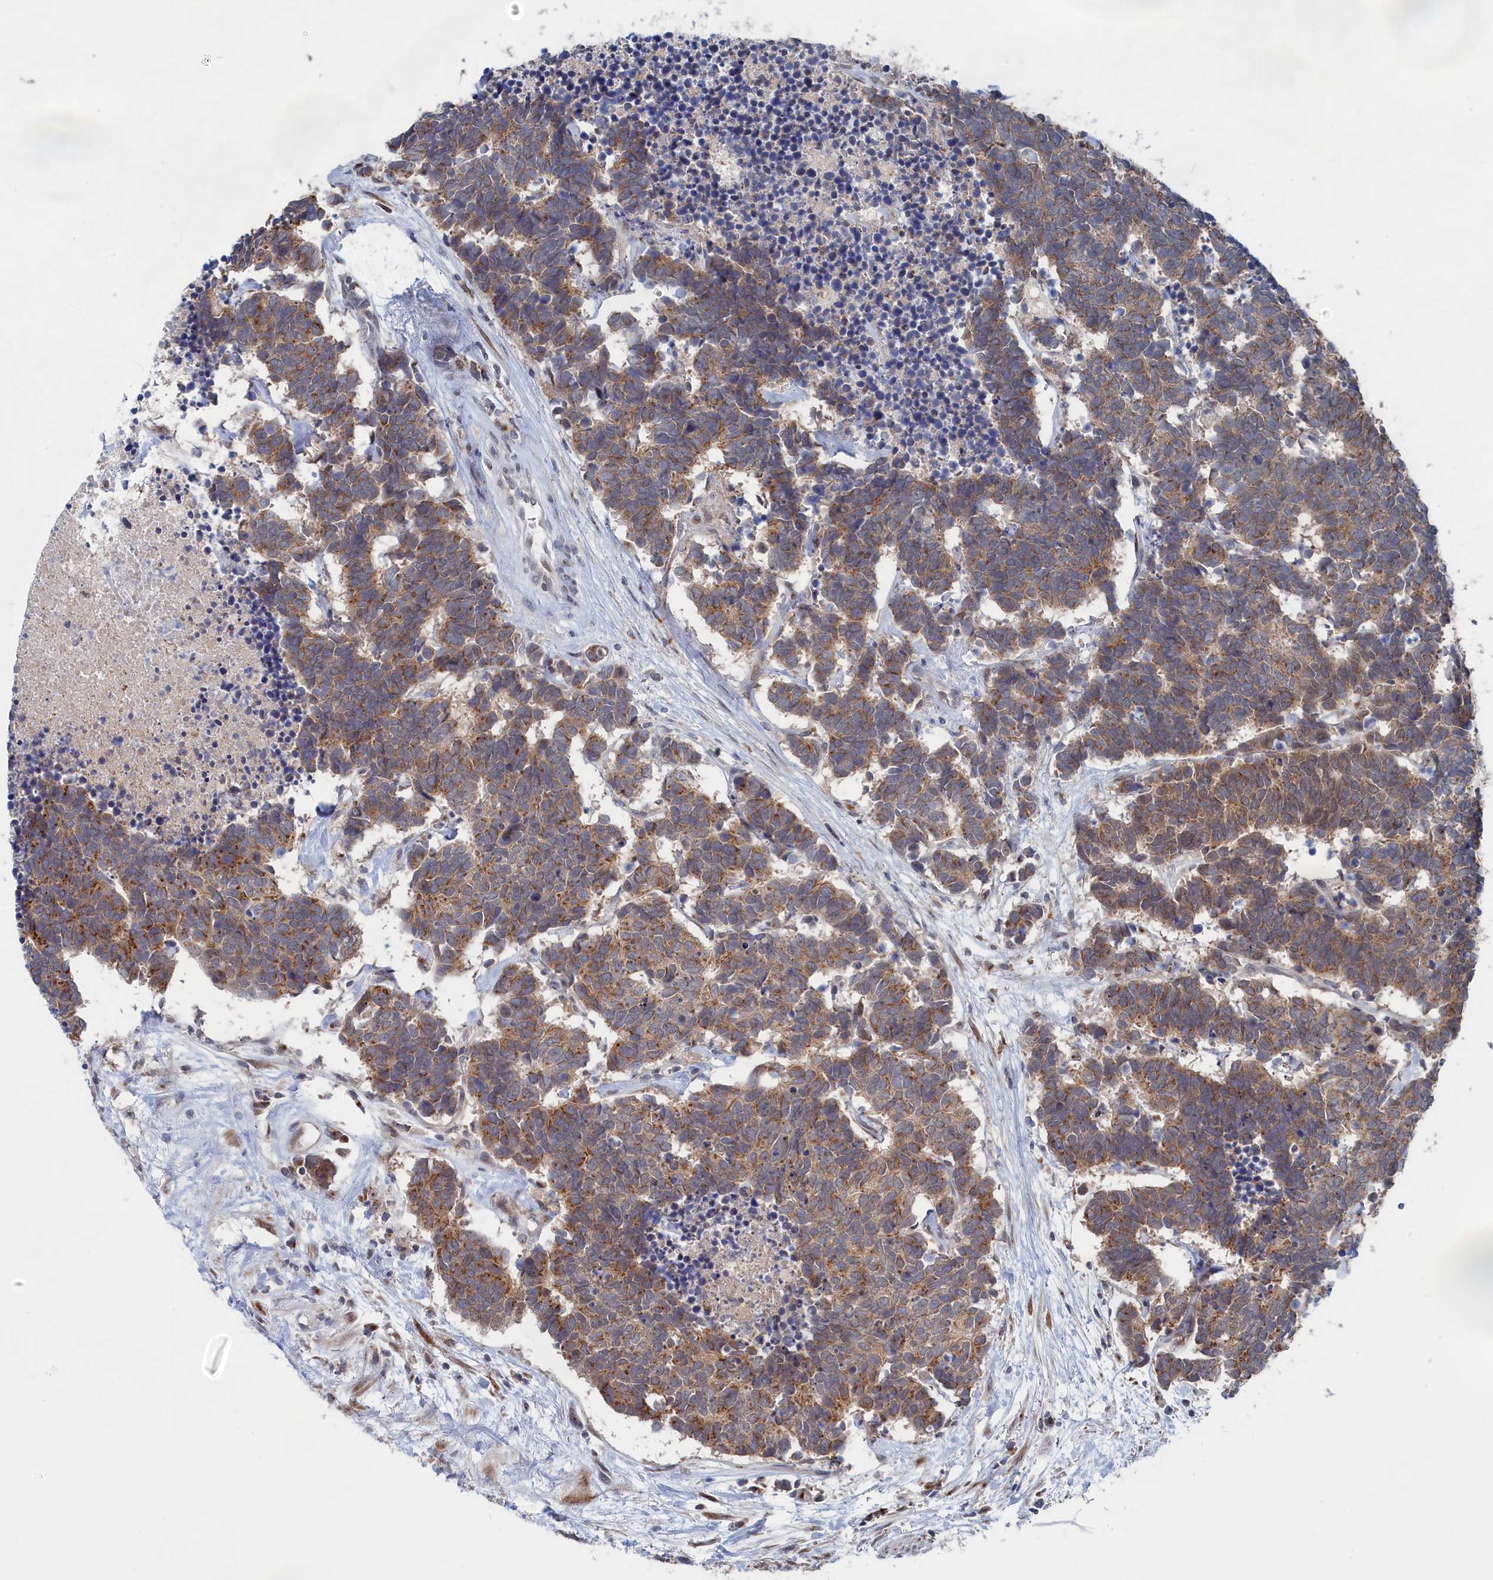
{"staining": {"intensity": "moderate", "quantity": ">75%", "location": "cytoplasmic/membranous"}, "tissue": "carcinoid", "cell_type": "Tumor cells", "image_type": "cancer", "snomed": [{"axis": "morphology", "description": "Carcinoma, NOS"}, {"axis": "morphology", "description": "Carcinoid, malignant, NOS"}, {"axis": "topography", "description": "Urinary bladder"}], "caption": "Immunohistochemical staining of carcinoid exhibits medium levels of moderate cytoplasmic/membranous expression in approximately >75% of tumor cells. (Brightfield microscopy of DAB IHC at high magnification).", "gene": "IRX1", "patient": {"sex": "male", "age": 57}}